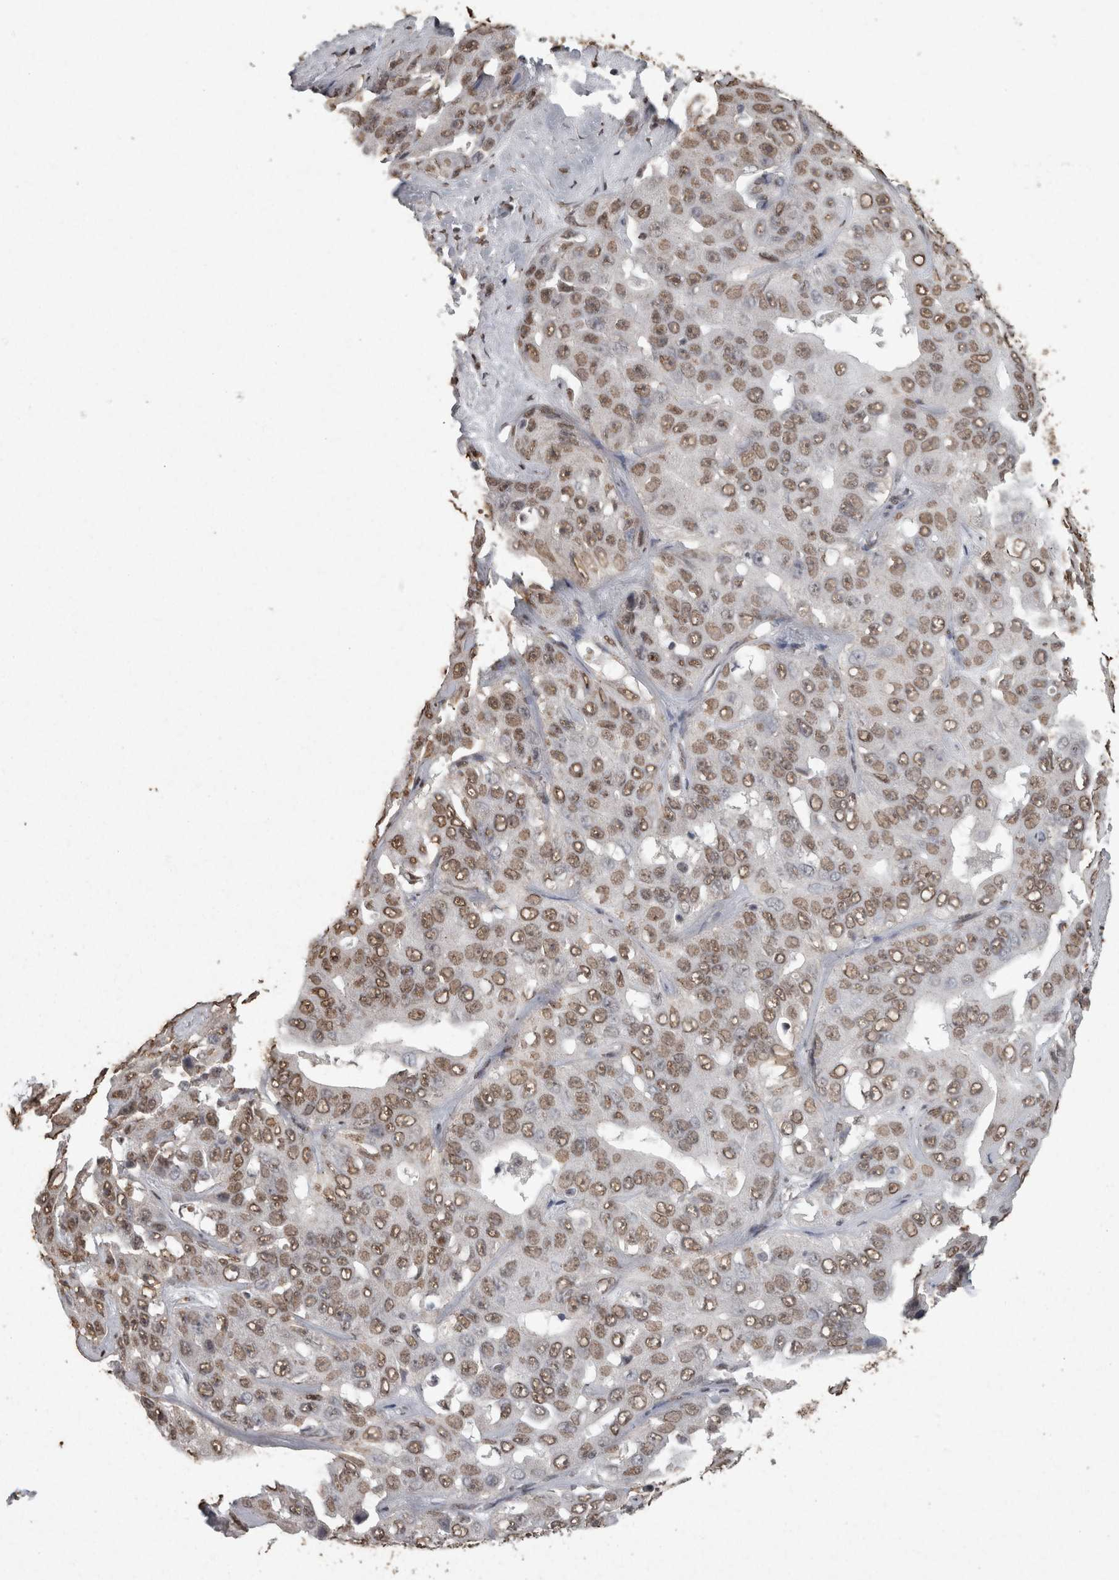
{"staining": {"intensity": "moderate", "quantity": ">75%", "location": "nuclear"}, "tissue": "liver cancer", "cell_type": "Tumor cells", "image_type": "cancer", "snomed": [{"axis": "morphology", "description": "Cholangiocarcinoma"}, {"axis": "topography", "description": "Liver"}], "caption": "Tumor cells demonstrate medium levels of moderate nuclear staining in about >75% of cells in human liver cancer (cholangiocarcinoma).", "gene": "SMAD7", "patient": {"sex": "female", "age": 52}}